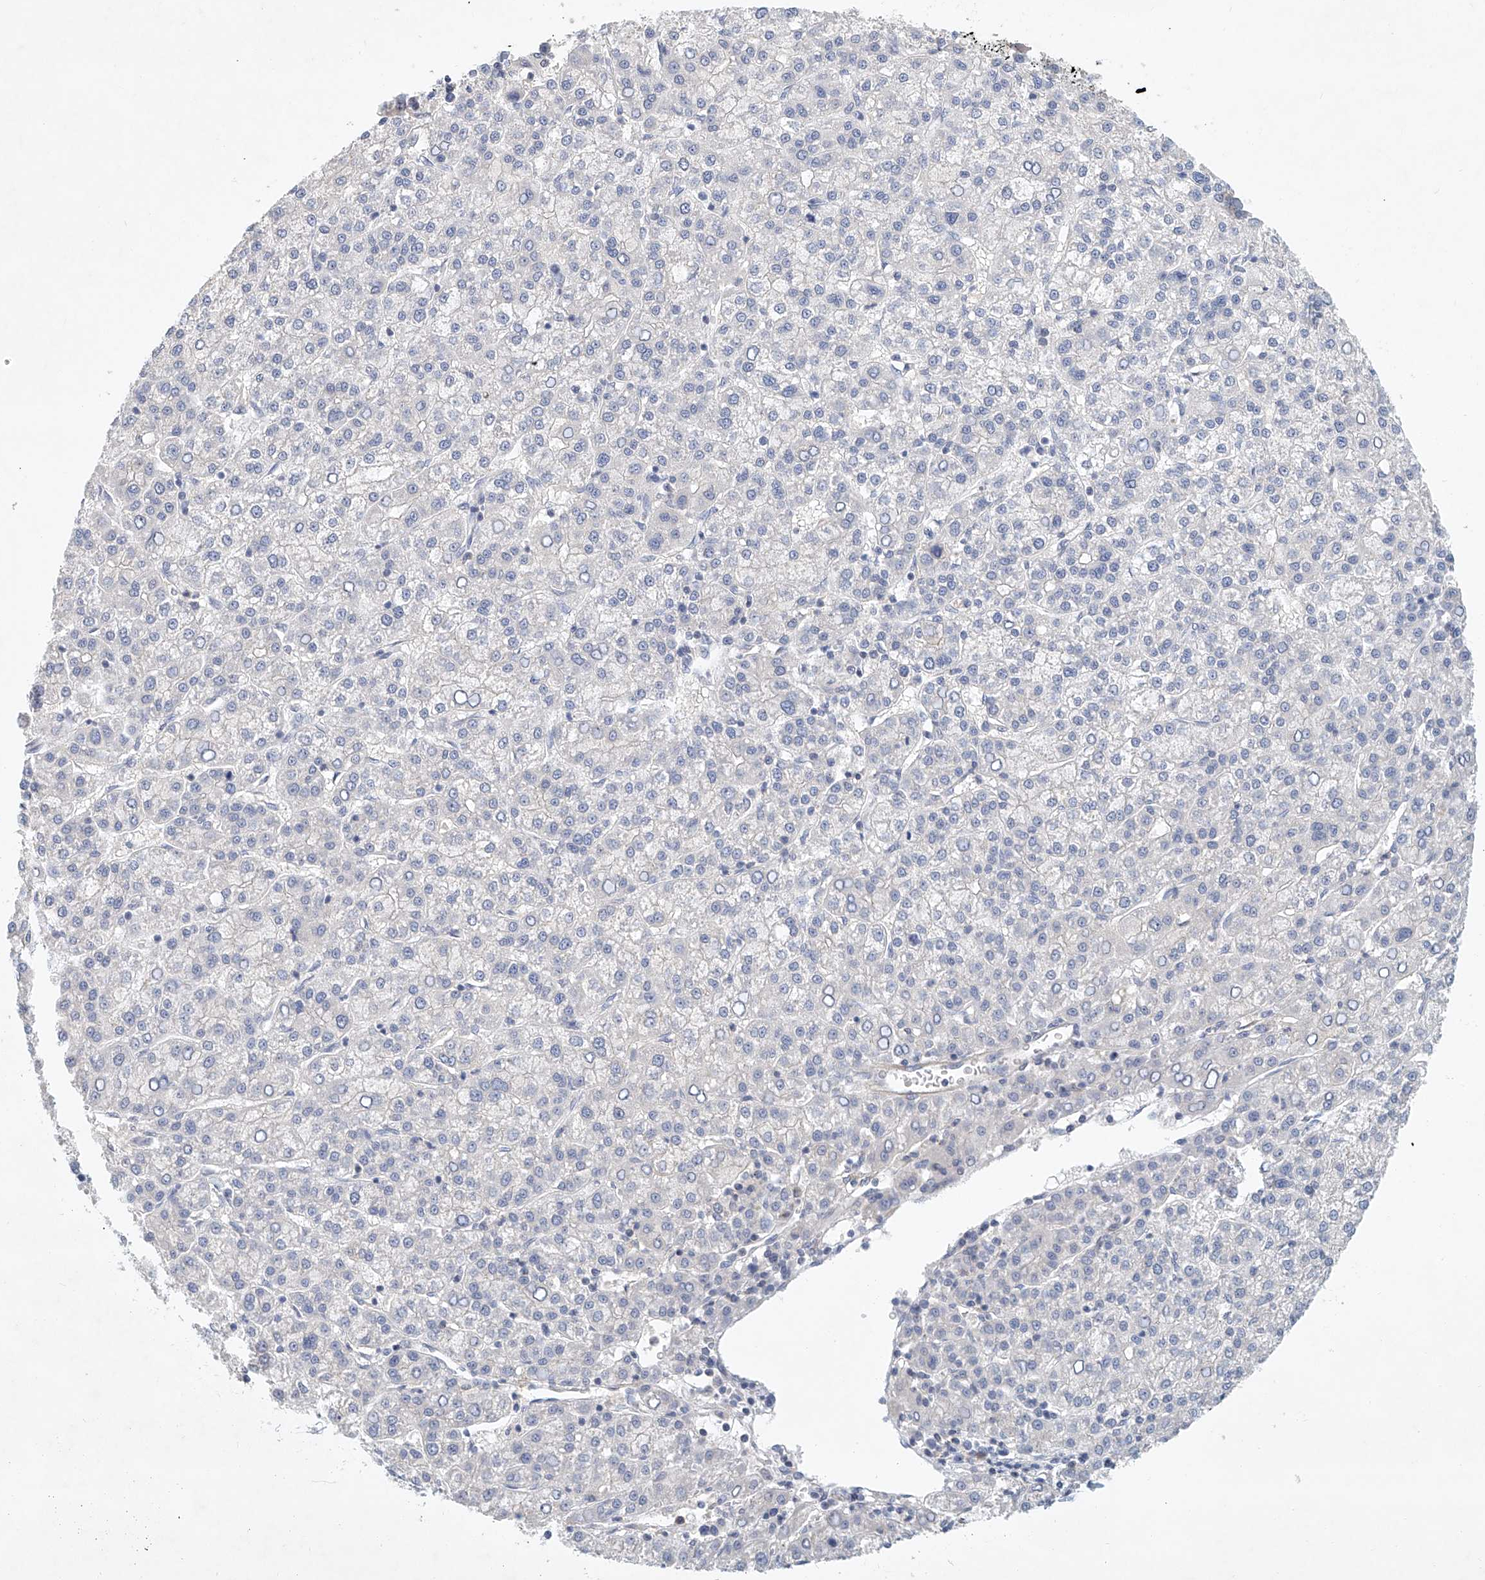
{"staining": {"intensity": "negative", "quantity": "none", "location": "none"}, "tissue": "liver cancer", "cell_type": "Tumor cells", "image_type": "cancer", "snomed": [{"axis": "morphology", "description": "Carcinoma, Hepatocellular, NOS"}, {"axis": "topography", "description": "Liver"}], "caption": "Protein analysis of liver hepatocellular carcinoma shows no significant expression in tumor cells.", "gene": "CARMIL1", "patient": {"sex": "female", "age": 58}}